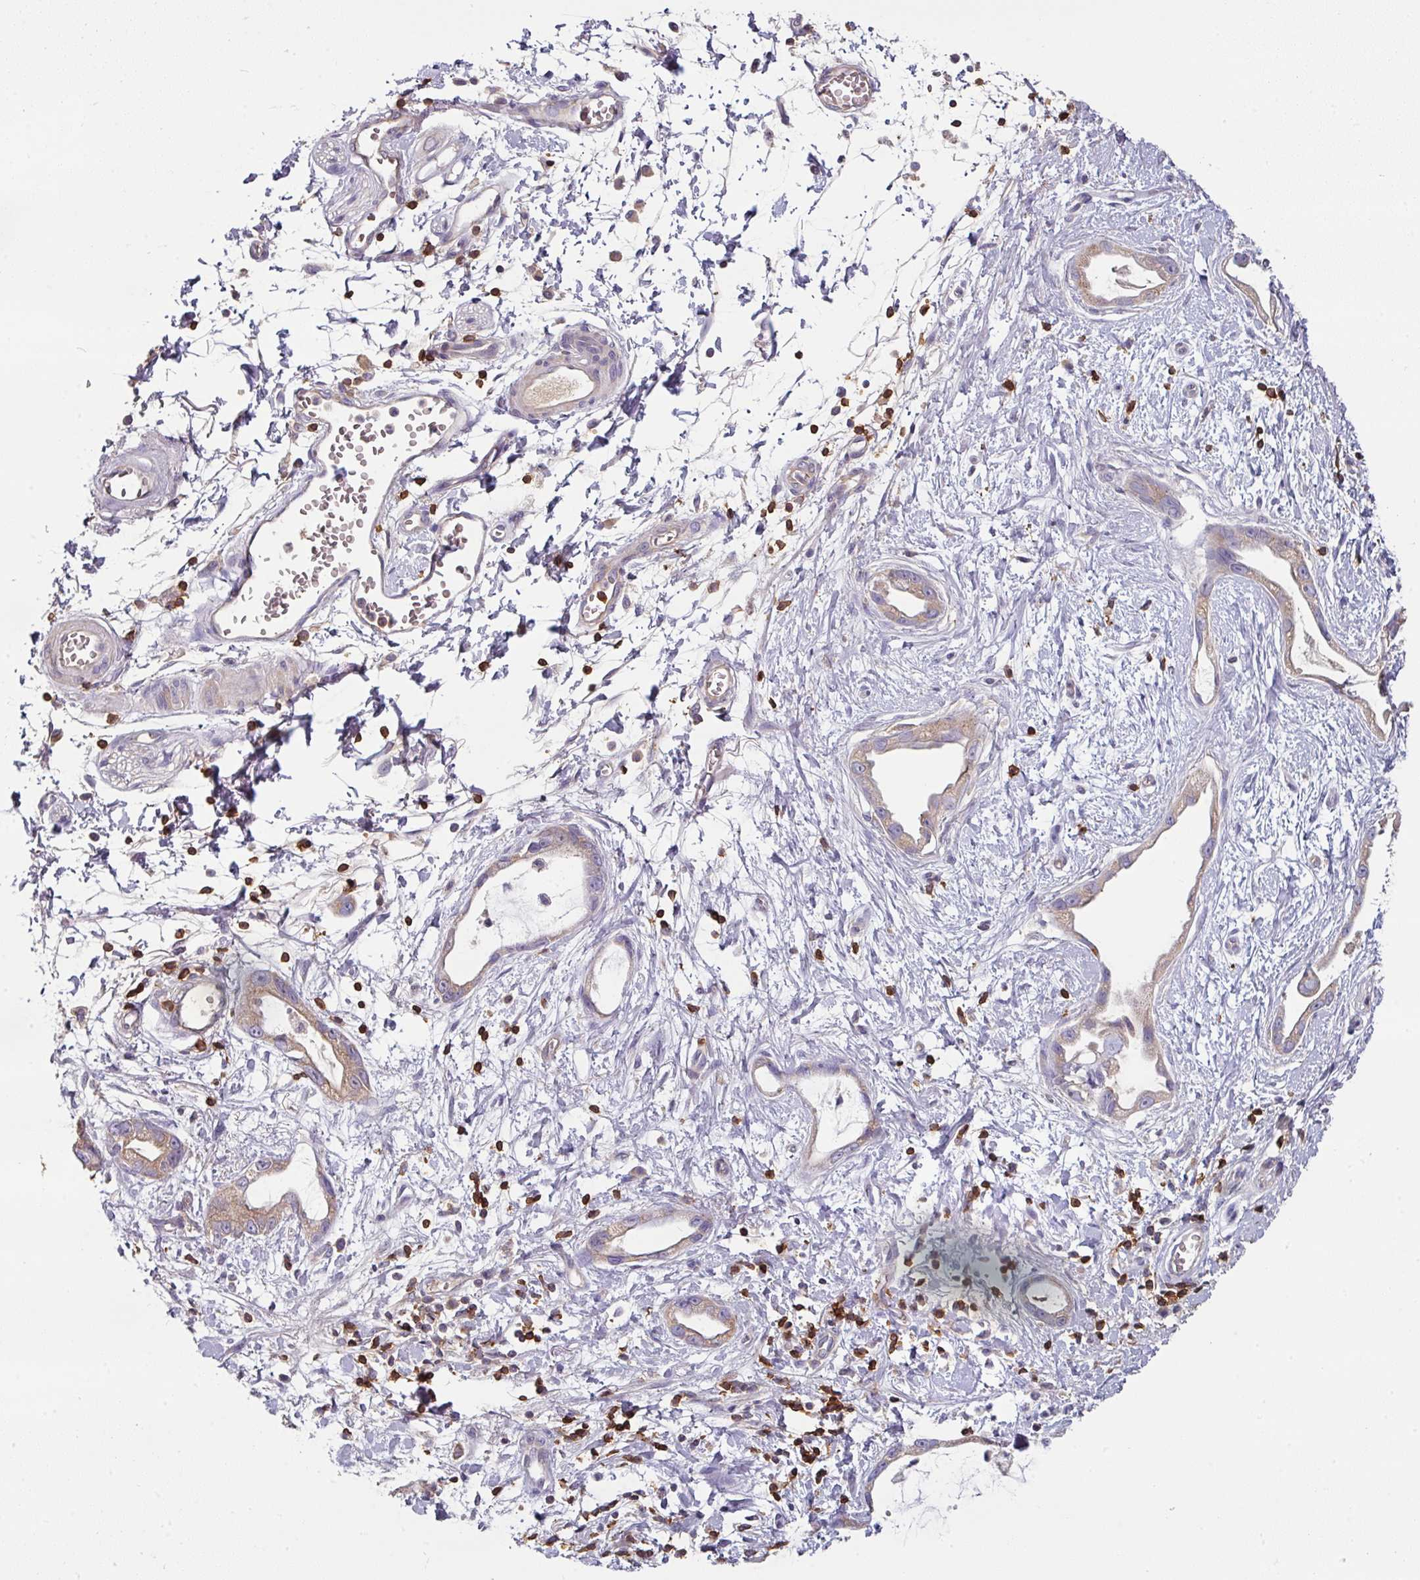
{"staining": {"intensity": "moderate", "quantity": ">75%", "location": "cytoplasmic/membranous"}, "tissue": "stomach cancer", "cell_type": "Tumor cells", "image_type": "cancer", "snomed": [{"axis": "morphology", "description": "Adenocarcinoma, NOS"}, {"axis": "topography", "description": "Stomach"}], "caption": "An image showing moderate cytoplasmic/membranous expression in about >75% of tumor cells in stomach cancer, as visualized by brown immunohistochemical staining.", "gene": "CD3G", "patient": {"sex": "male", "age": 55}}